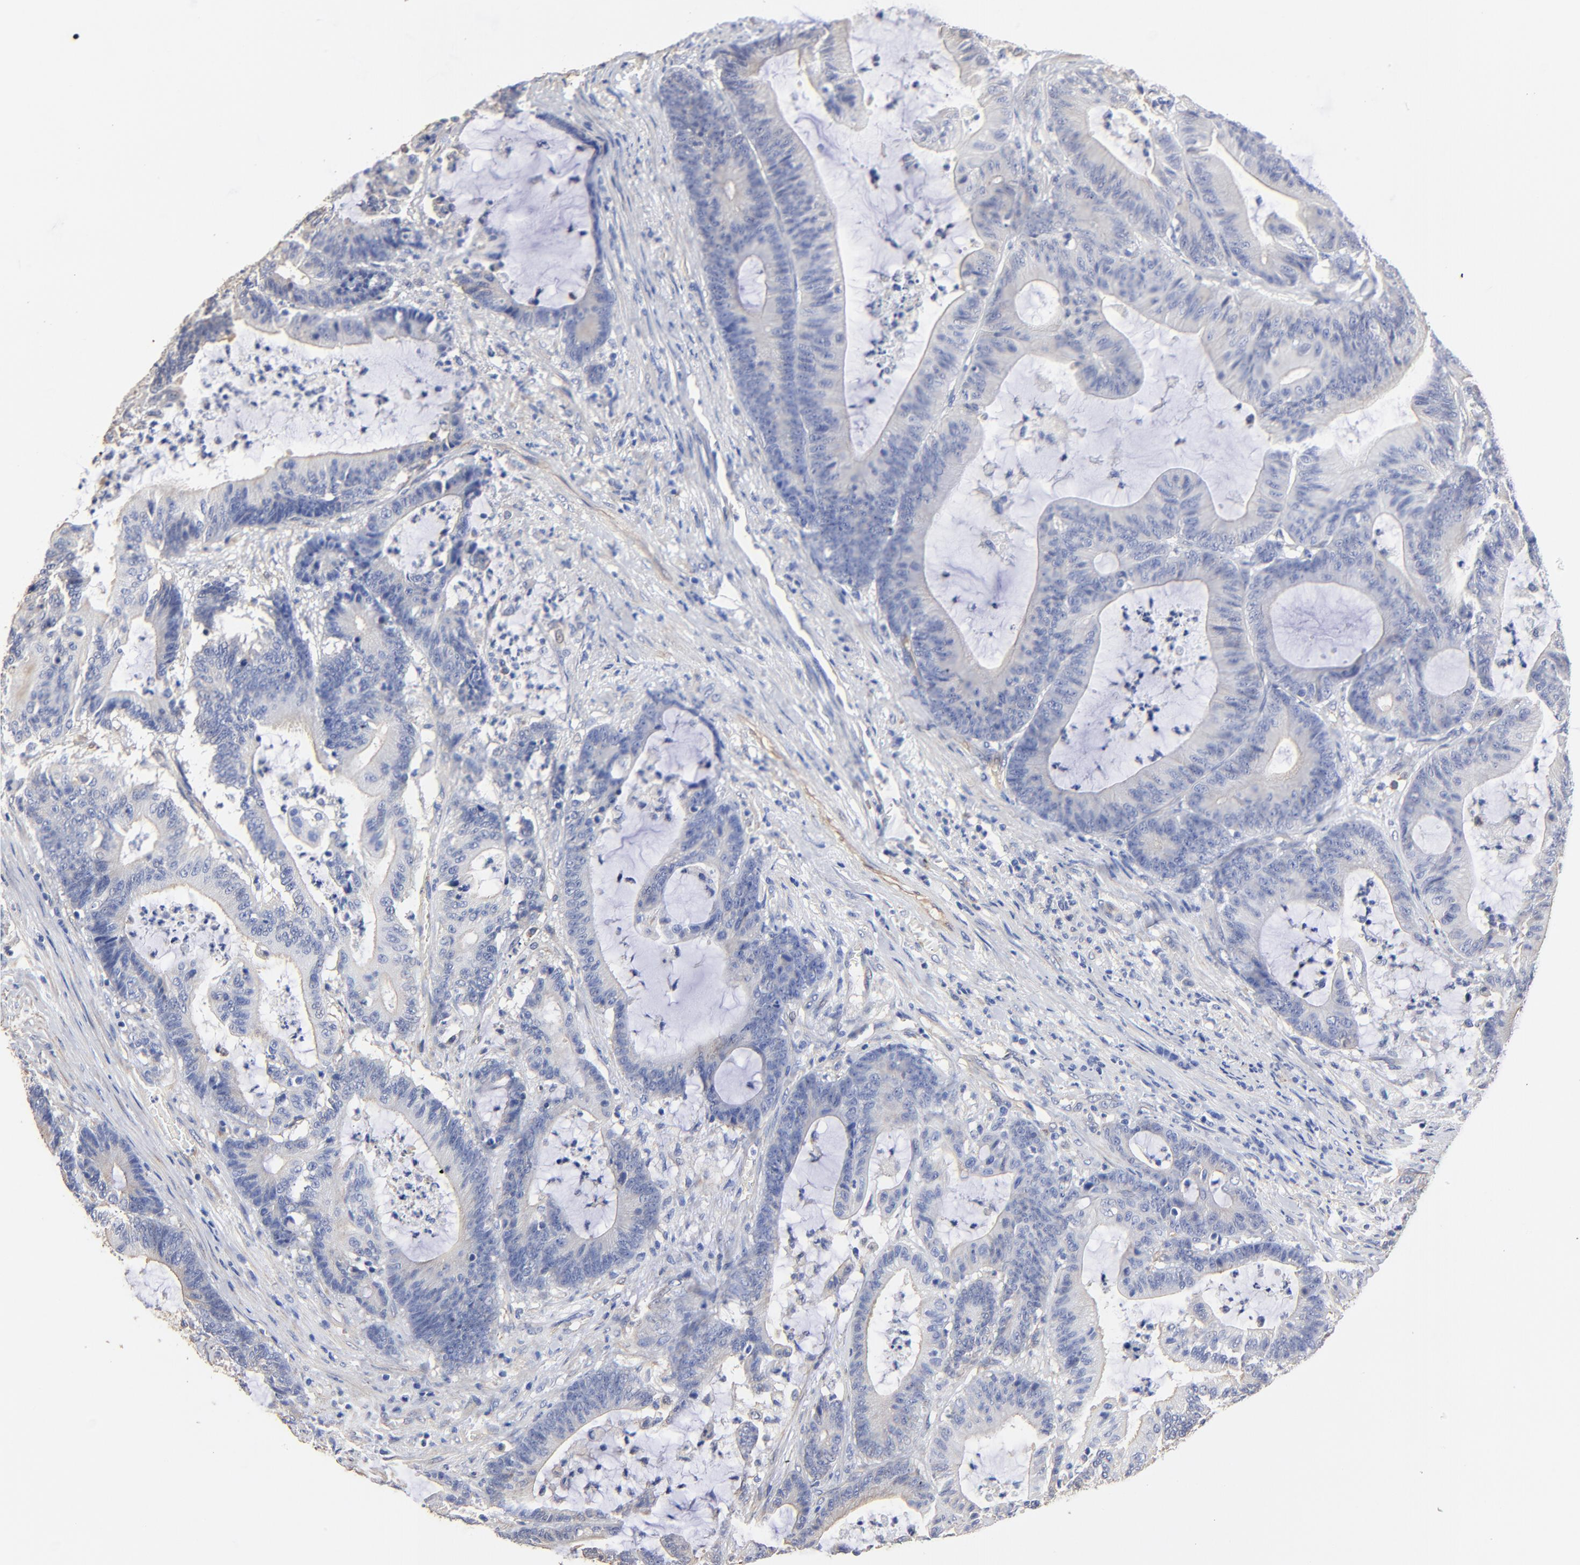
{"staining": {"intensity": "negative", "quantity": "none", "location": "none"}, "tissue": "colorectal cancer", "cell_type": "Tumor cells", "image_type": "cancer", "snomed": [{"axis": "morphology", "description": "Adenocarcinoma, NOS"}, {"axis": "topography", "description": "Colon"}], "caption": "This image is of colorectal cancer stained with immunohistochemistry to label a protein in brown with the nuclei are counter-stained blue. There is no positivity in tumor cells. (Brightfield microscopy of DAB IHC at high magnification).", "gene": "TAGLN2", "patient": {"sex": "female", "age": 84}}